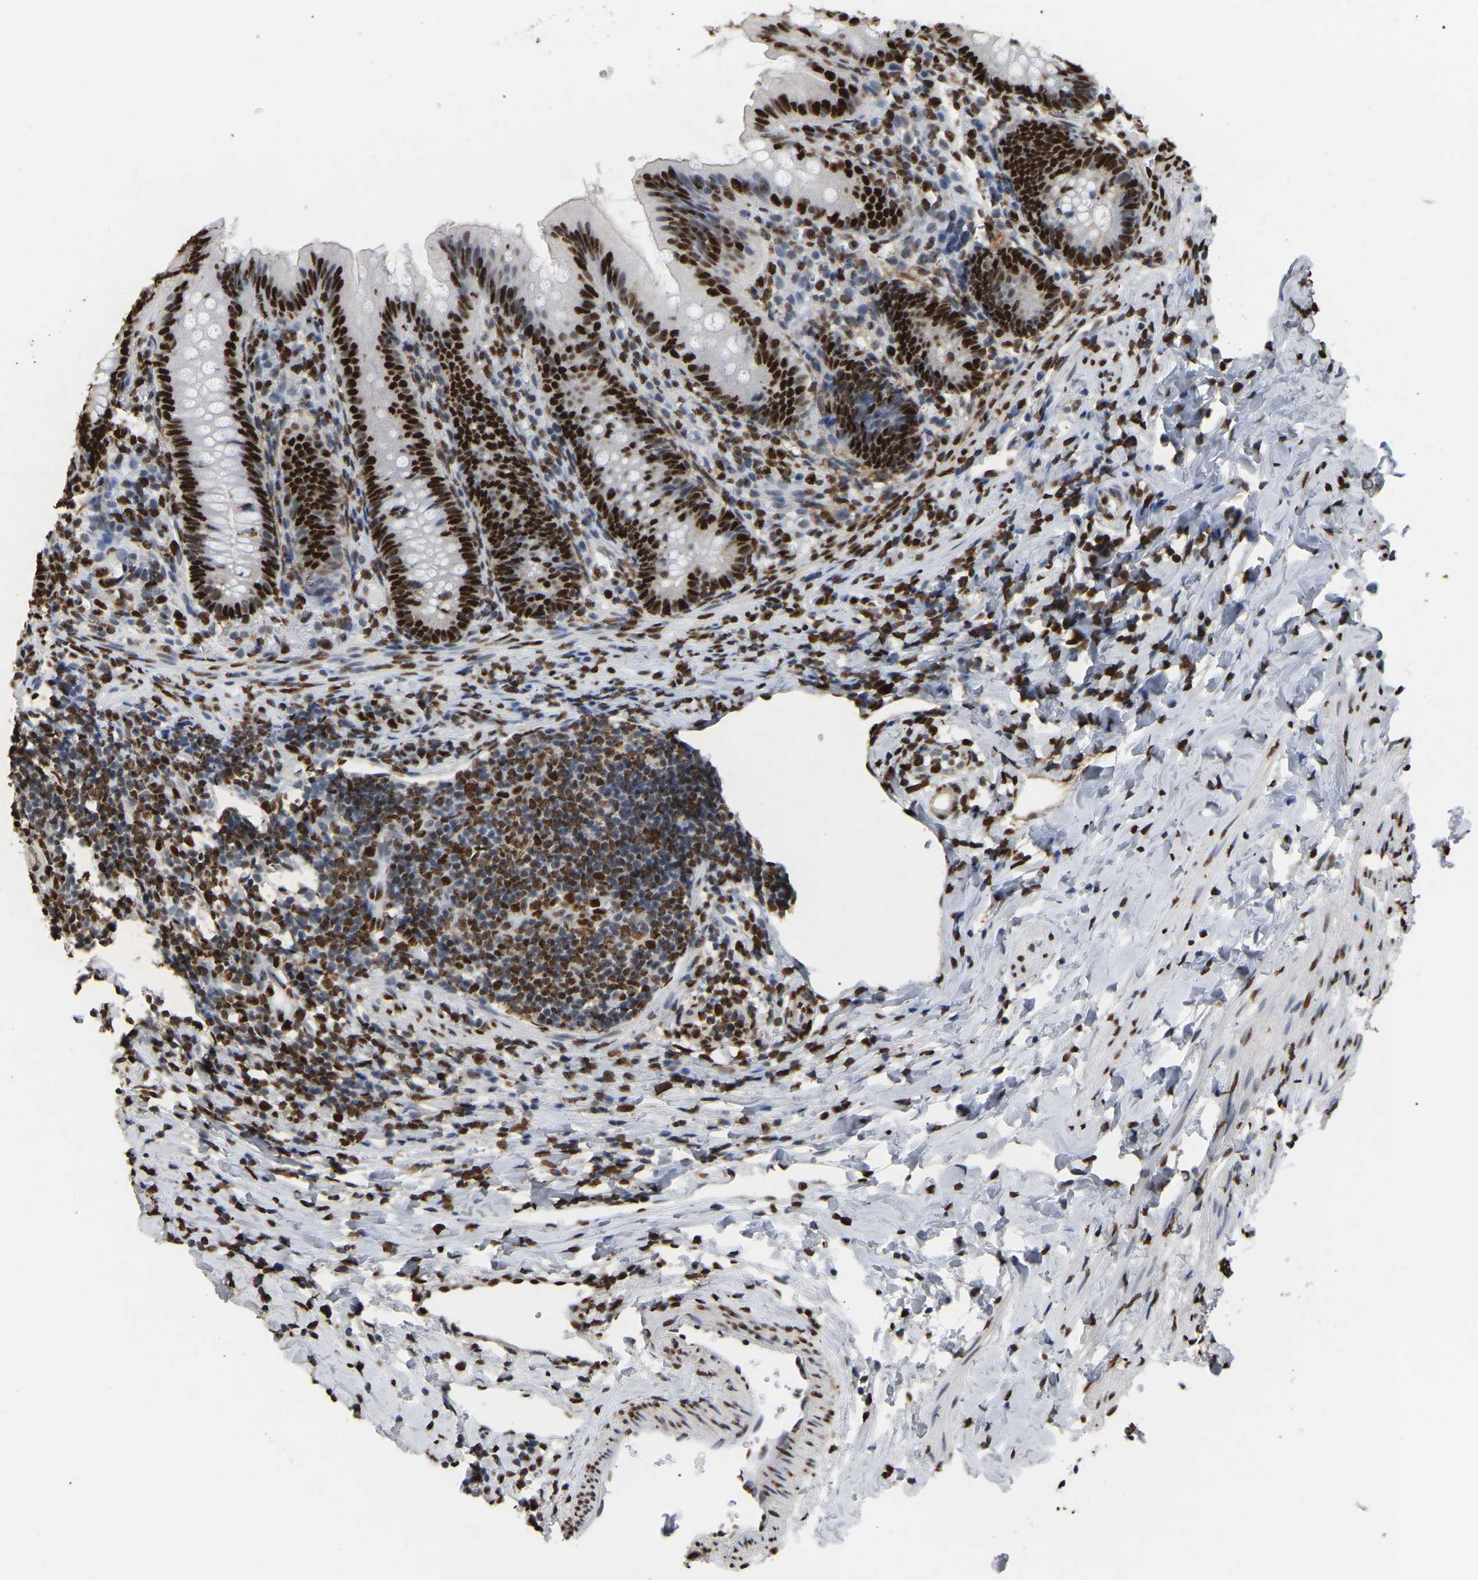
{"staining": {"intensity": "strong", "quantity": ">75%", "location": "nuclear"}, "tissue": "appendix", "cell_type": "Glandular cells", "image_type": "normal", "snomed": [{"axis": "morphology", "description": "Normal tissue, NOS"}, {"axis": "topography", "description": "Appendix"}], "caption": "Immunohistochemical staining of unremarkable human appendix demonstrates strong nuclear protein expression in approximately >75% of glandular cells.", "gene": "RBL2", "patient": {"sex": "male", "age": 1}}